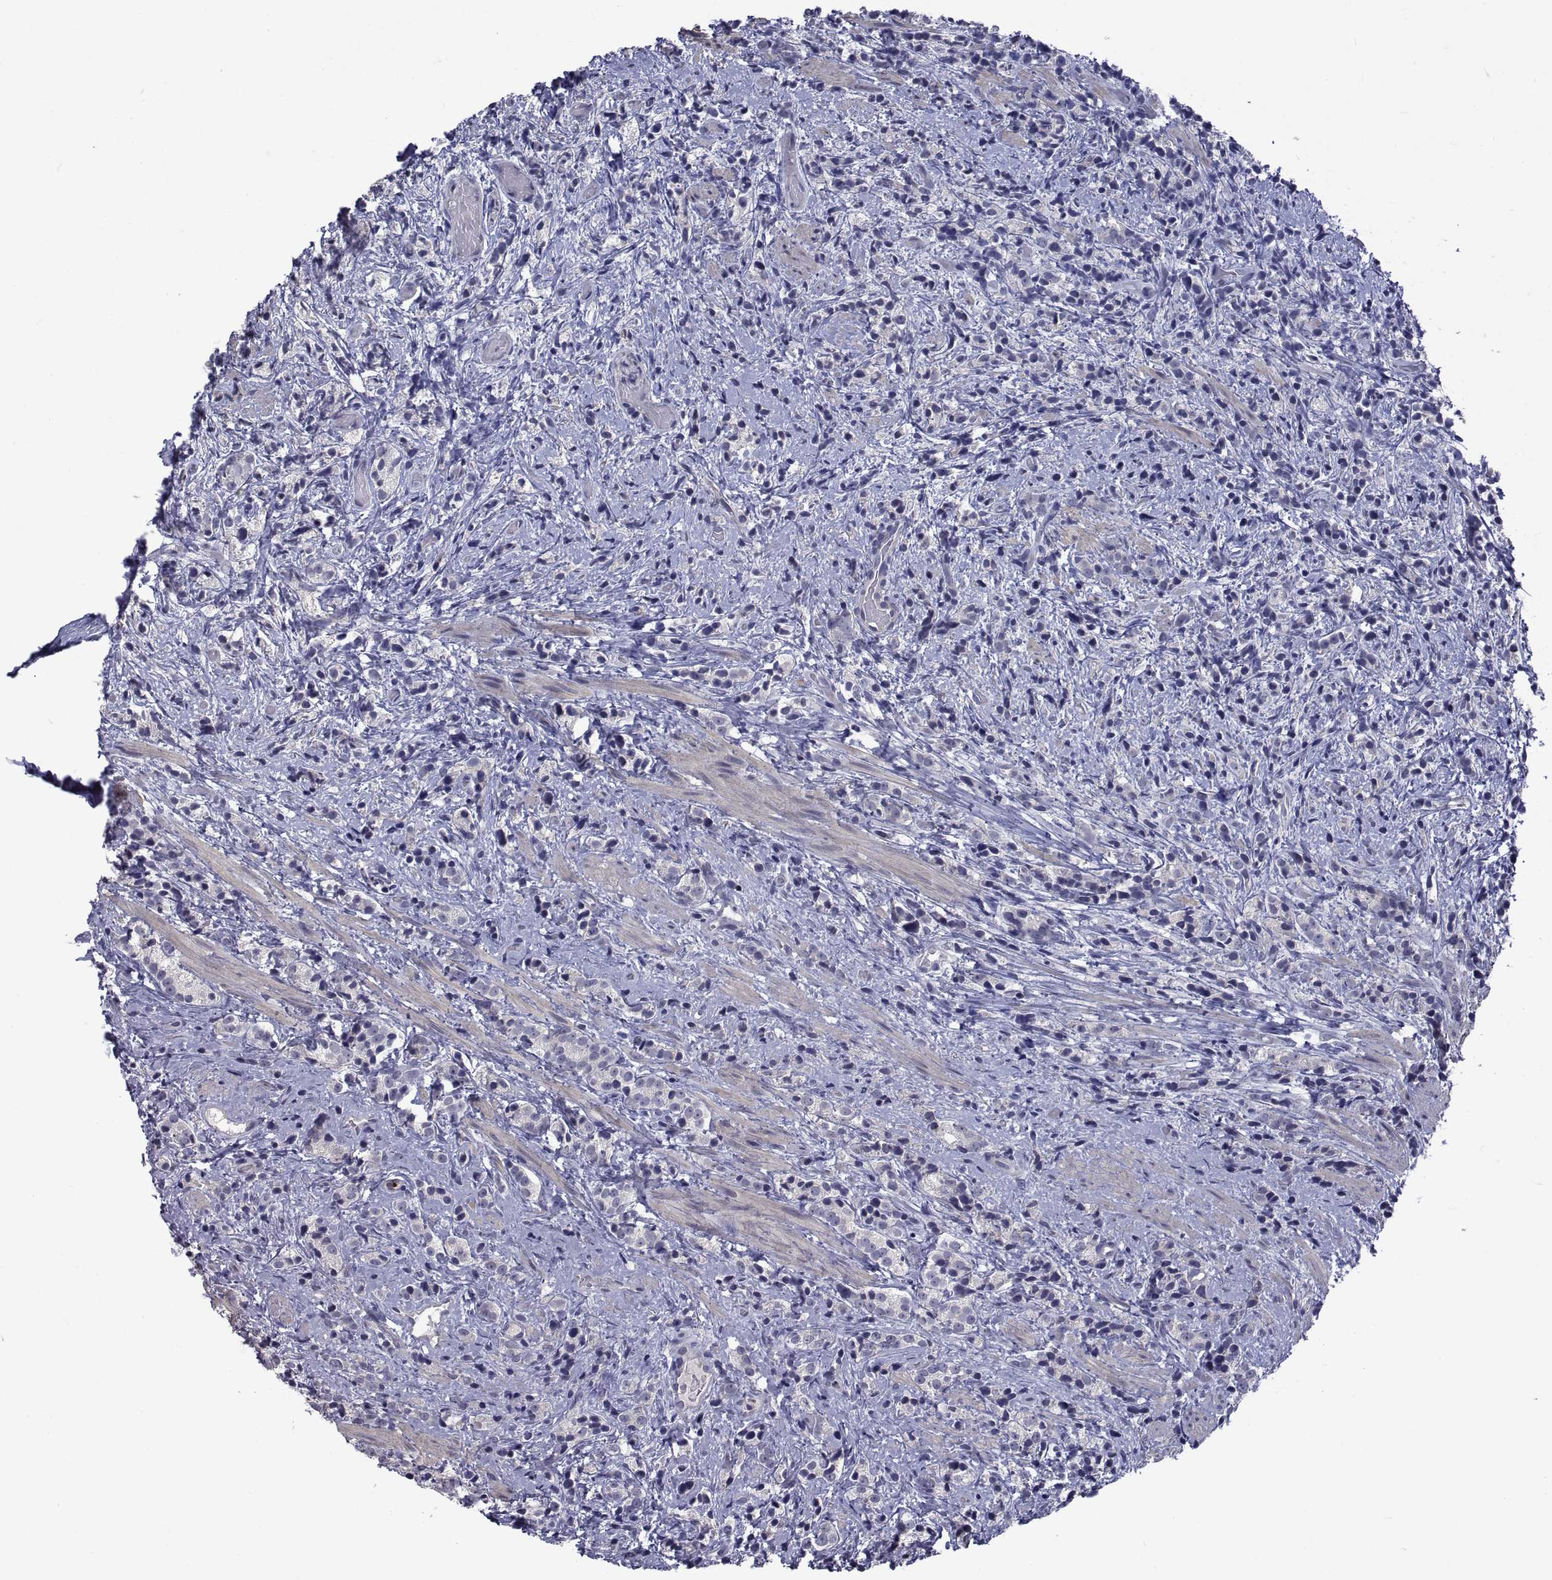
{"staining": {"intensity": "negative", "quantity": "none", "location": "none"}, "tissue": "prostate cancer", "cell_type": "Tumor cells", "image_type": "cancer", "snomed": [{"axis": "morphology", "description": "Adenocarcinoma, High grade"}, {"axis": "topography", "description": "Prostate"}], "caption": "The photomicrograph displays no staining of tumor cells in prostate cancer (adenocarcinoma (high-grade)).", "gene": "NPTX2", "patient": {"sex": "male", "age": 53}}